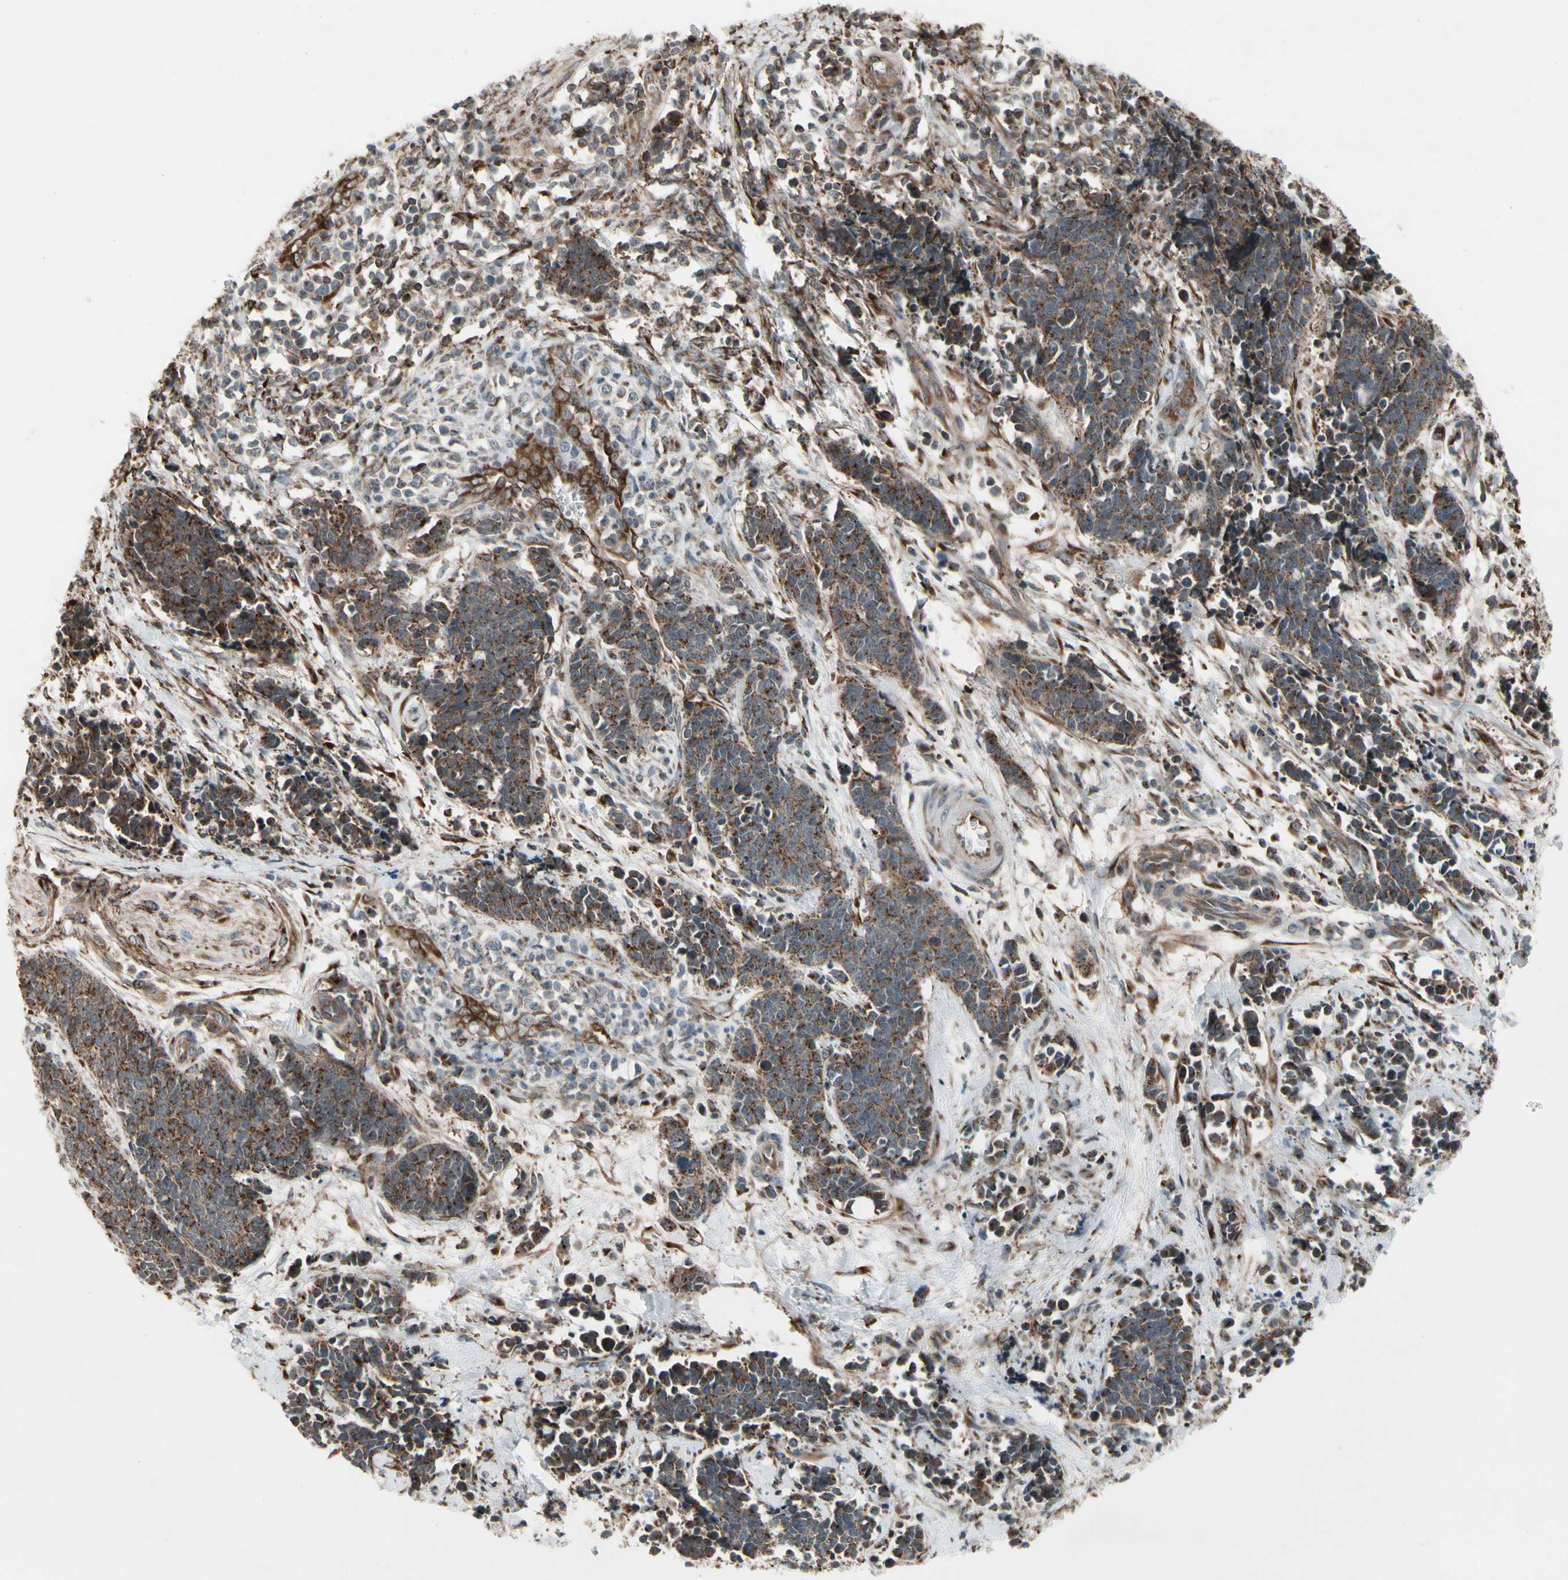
{"staining": {"intensity": "strong", "quantity": ">75%", "location": "cytoplasmic/membranous"}, "tissue": "cervical cancer", "cell_type": "Tumor cells", "image_type": "cancer", "snomed": [{"axis": "morphology", "description": "Squamous cell carcinoma, NOS"}, {"axis": "topography", "description": "Cervix"}], "caption": "High-magnification brightfield microscopy of cervical cancer stained with DAB (brown) and counterstained with hematoxylin (blue). tumor cells exhibit strong cytoplasmic/membranous expression is identified in about>75% of cells. (DAB IHC, brown staining for protein, blue staining for nuclei).", "gene": "SLC39A9", "patient": {"sex": "female", "age": 35}}